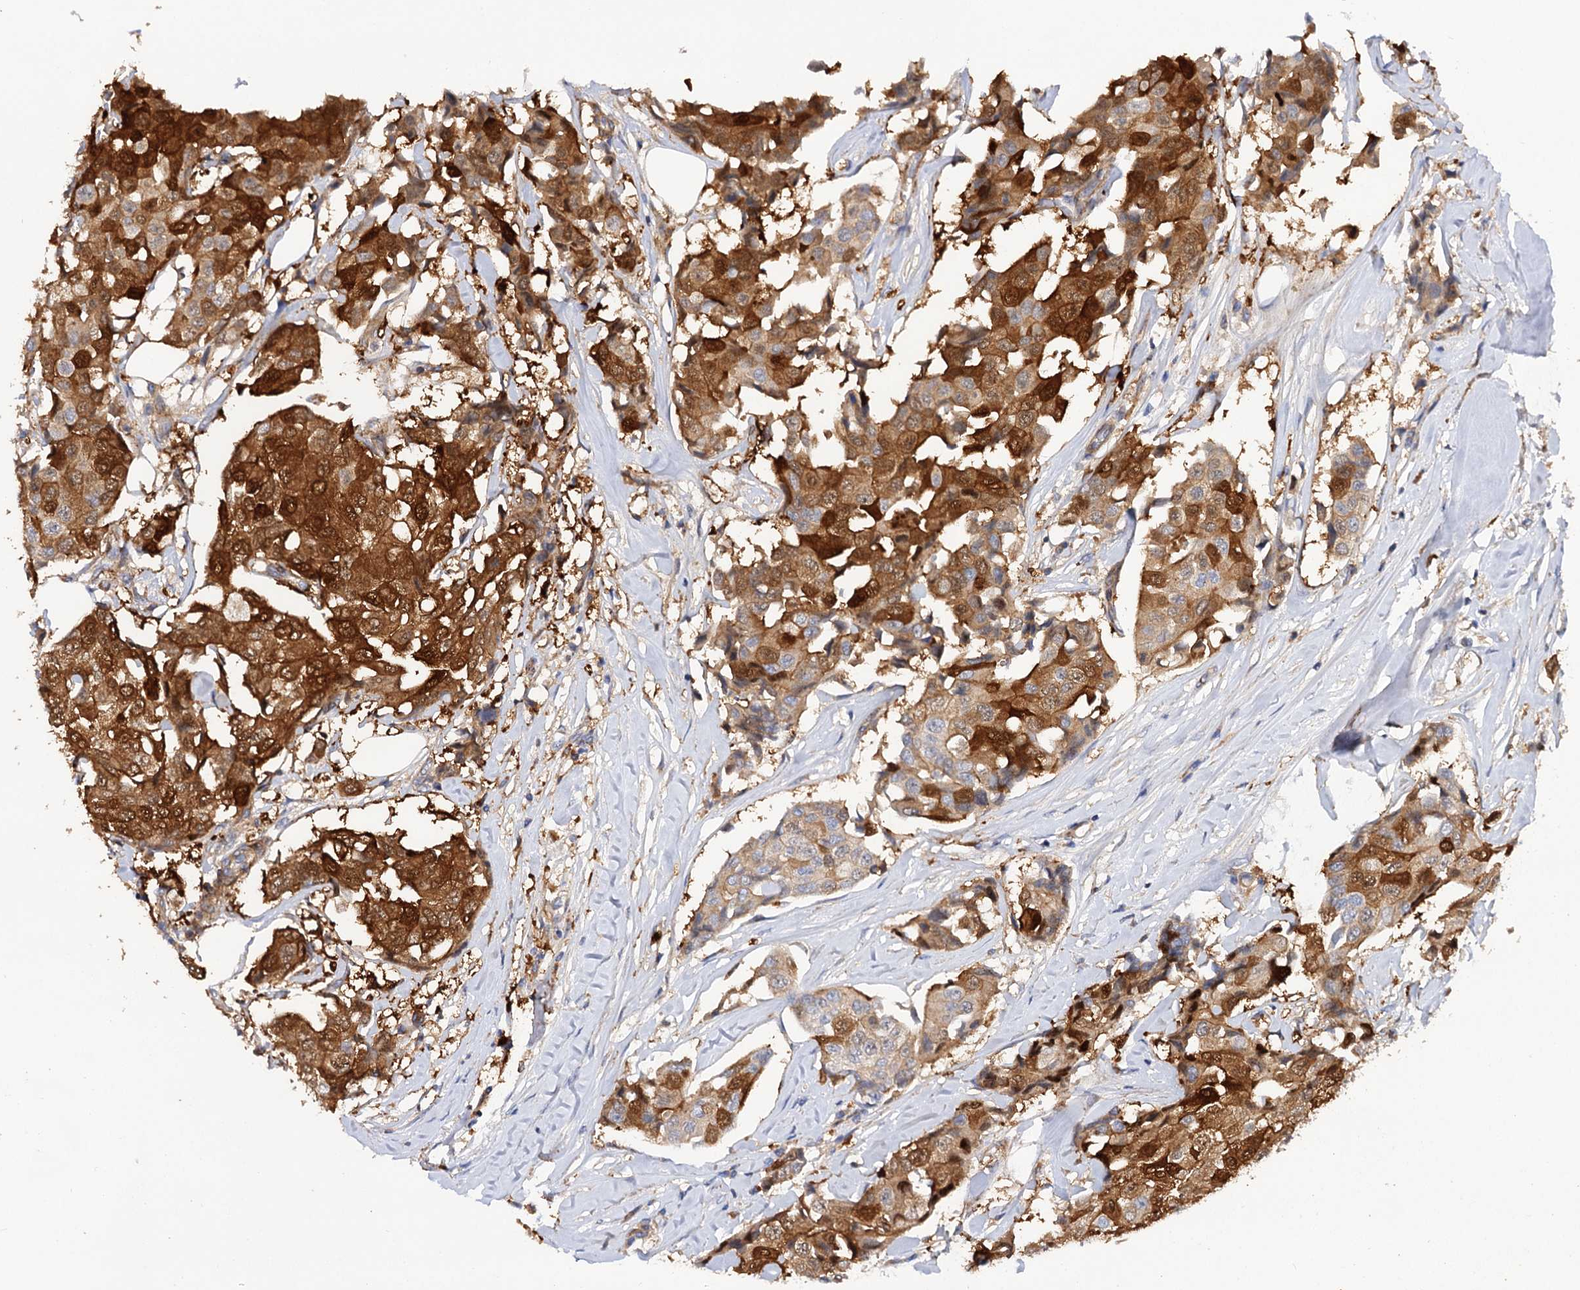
{"staining": {"intensity": "strong", "quantity": ">75%", "location": "cytoplasmic/membranous,nuclear"}, "tissue": "breast cancer", "cell_type": "Tumor cells", "image_type": "cancer", "snomed": [{"axis": "morphology", "description": "Duct carcinoma"}, {"axis": "topography", "description": "Breast"}], "caption": "Immunohistochemical staining of infiltrating ductal carcinoma (breast) reveals strong cytoplasmic/membranous and nuclear protein expression in approximately >75% of tumor cells.", "gene": "CSAD", "patient": {"sex": "female", "age": 80}}